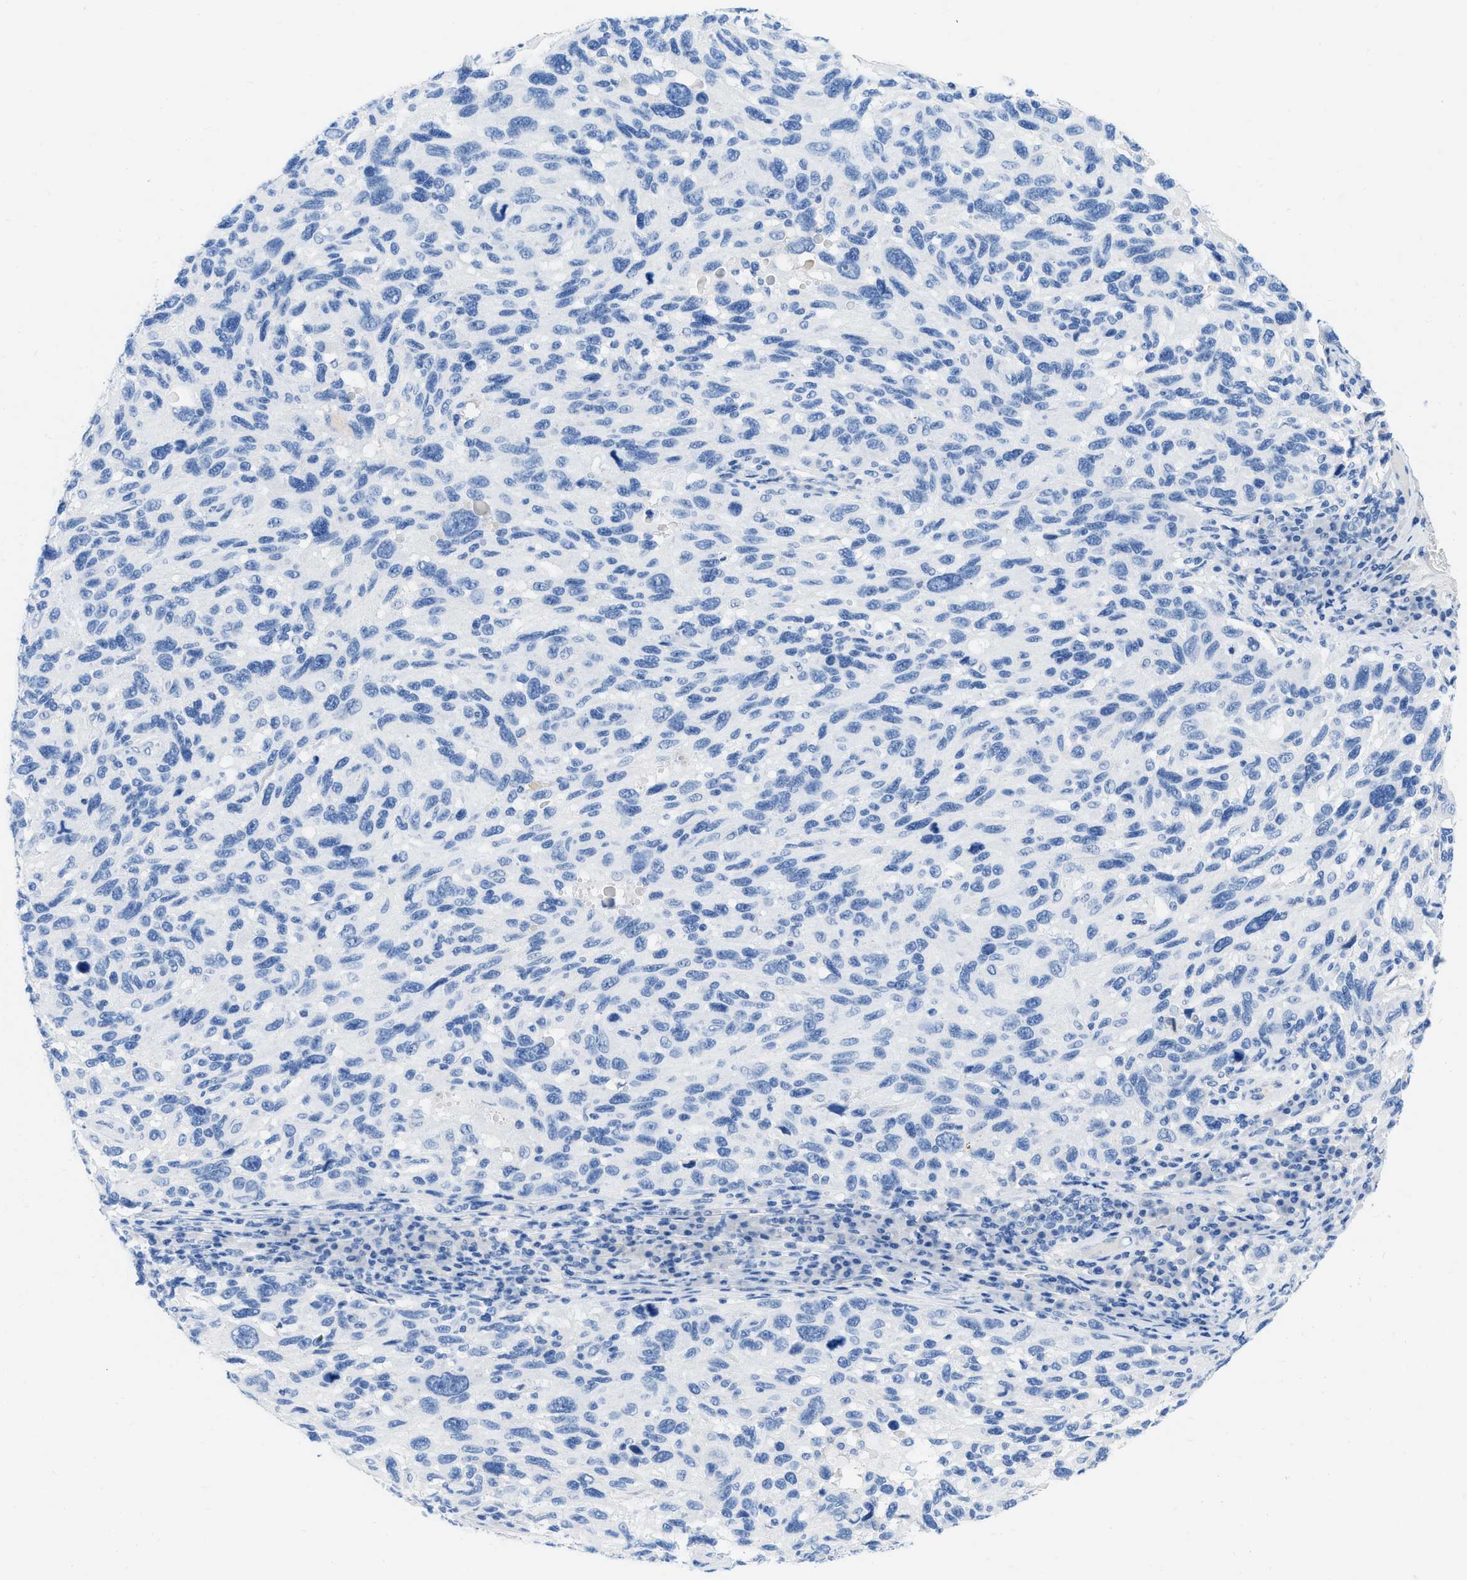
{"staining": {"intensity": "negative", "quantity": "none", "location": "none"}, "tissue": "melanoma", "cell_type": "Tumor cells", "image_type": "cancer", "snomed": [{"axis": "morphology", "description": "Malignant melanoma, NOS"}, {"axis": "topography", "description": "Skin"}], "caption": "Tumor cells are negative for brown protein staining in malignant melanoma. (DAB (3,3'-diaminobenzidine) immunohistochemistry visualized using brightfield microscopy, high magnification).", "gene": "COL3A1", "patient": {"sex": "male", "age": 53}}